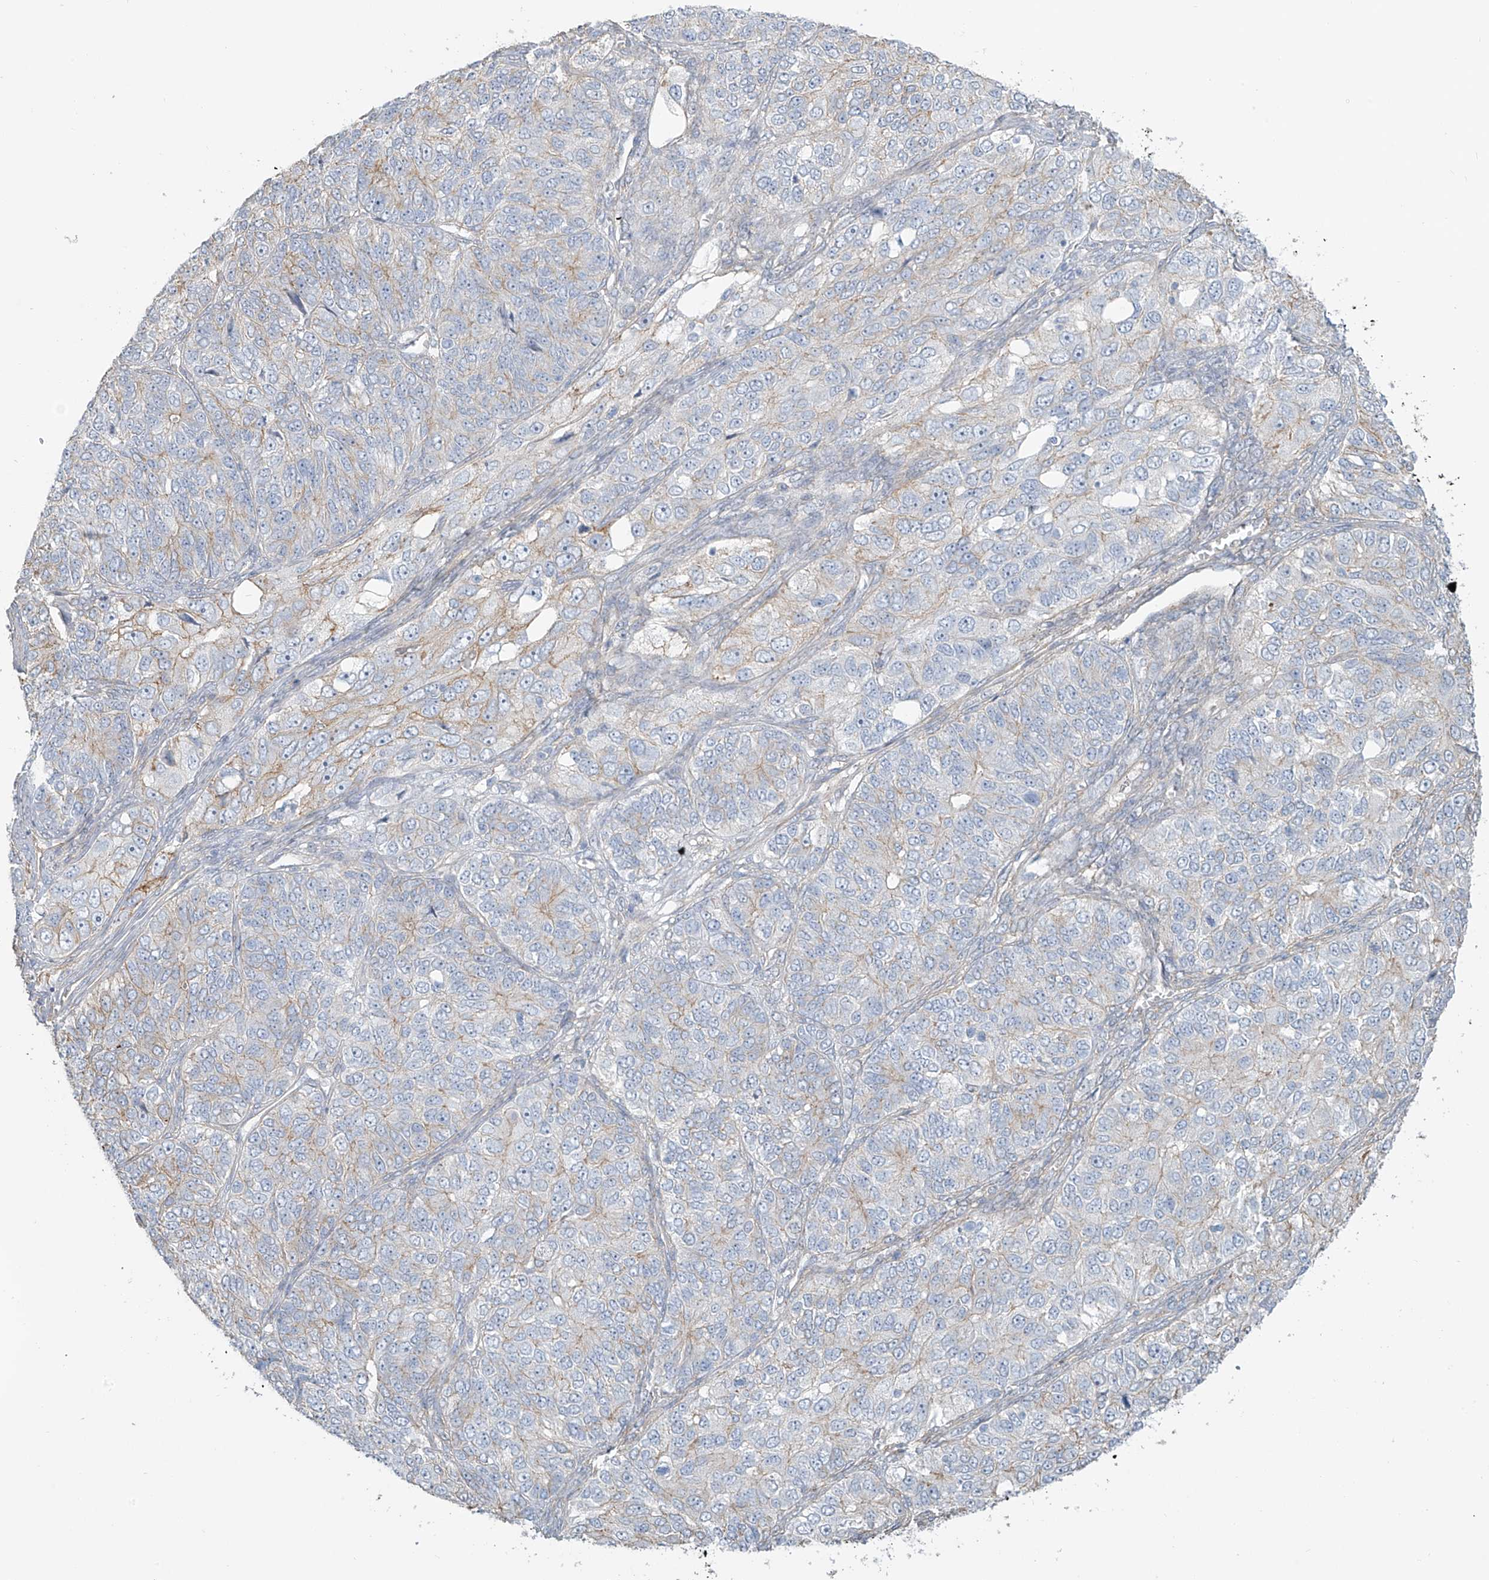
{"staining": {"intensity": "negative", "quantity": "none", "location": "none"}, "tissue": "ovarian cancer", "cell_type": "Tumor cells", "image_type": "cancer", "snomed": [{"axis": "morphology", "description": "Carcinoma, endometroid"}, {"axis": "topography", "description": "Ovary"}], "caption": "Tumor cells are negative for brown protein staining in ovarian endometroid carcinoma.", "gene": "TUBE1", "patient": {"sex": "female", "age": 51}}